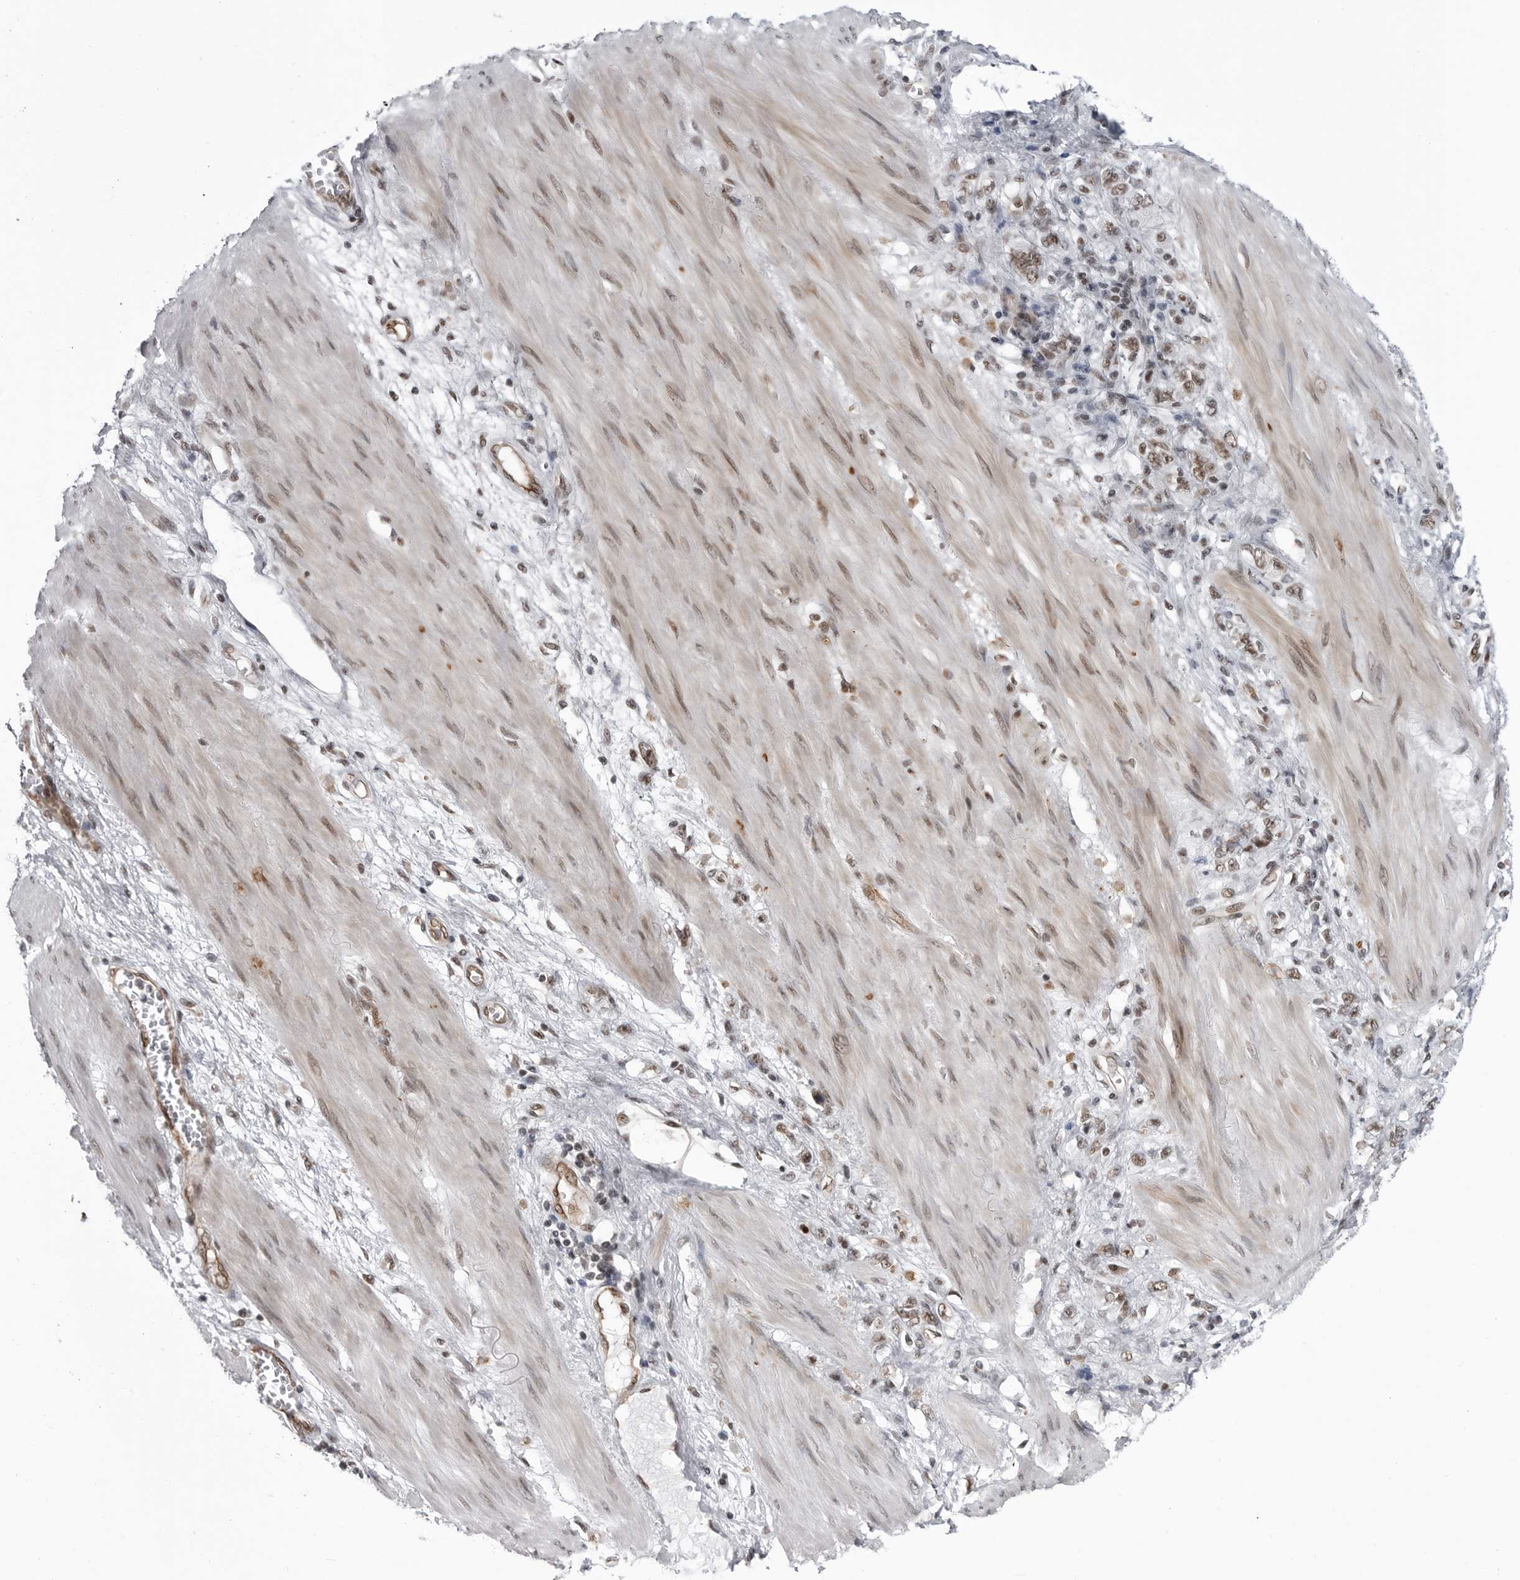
{"staining": {"intensity": "weak", "quantity": "25%-75%", "location": "nuclear"}, "tissue": "stomach cancer", "cell_type": "Tumor cells", "image_type": "cancer", "snomed": [{"axis": "morphology", "description": "Adenocarcinoma, NOS"}, {"axis": "topography", "description": "Stomach"}], "caption": "Immunohistochemistry (IHC) of human stomach adenocarcinoma demonstrates low levels of weak nuclear positivity in about 25%-75% of tumor cells. Ihc stains the protein in brown and the nuclei are stained blue.", "gene": "RNF26", "patient": {"sex": "female", "age": 76}}